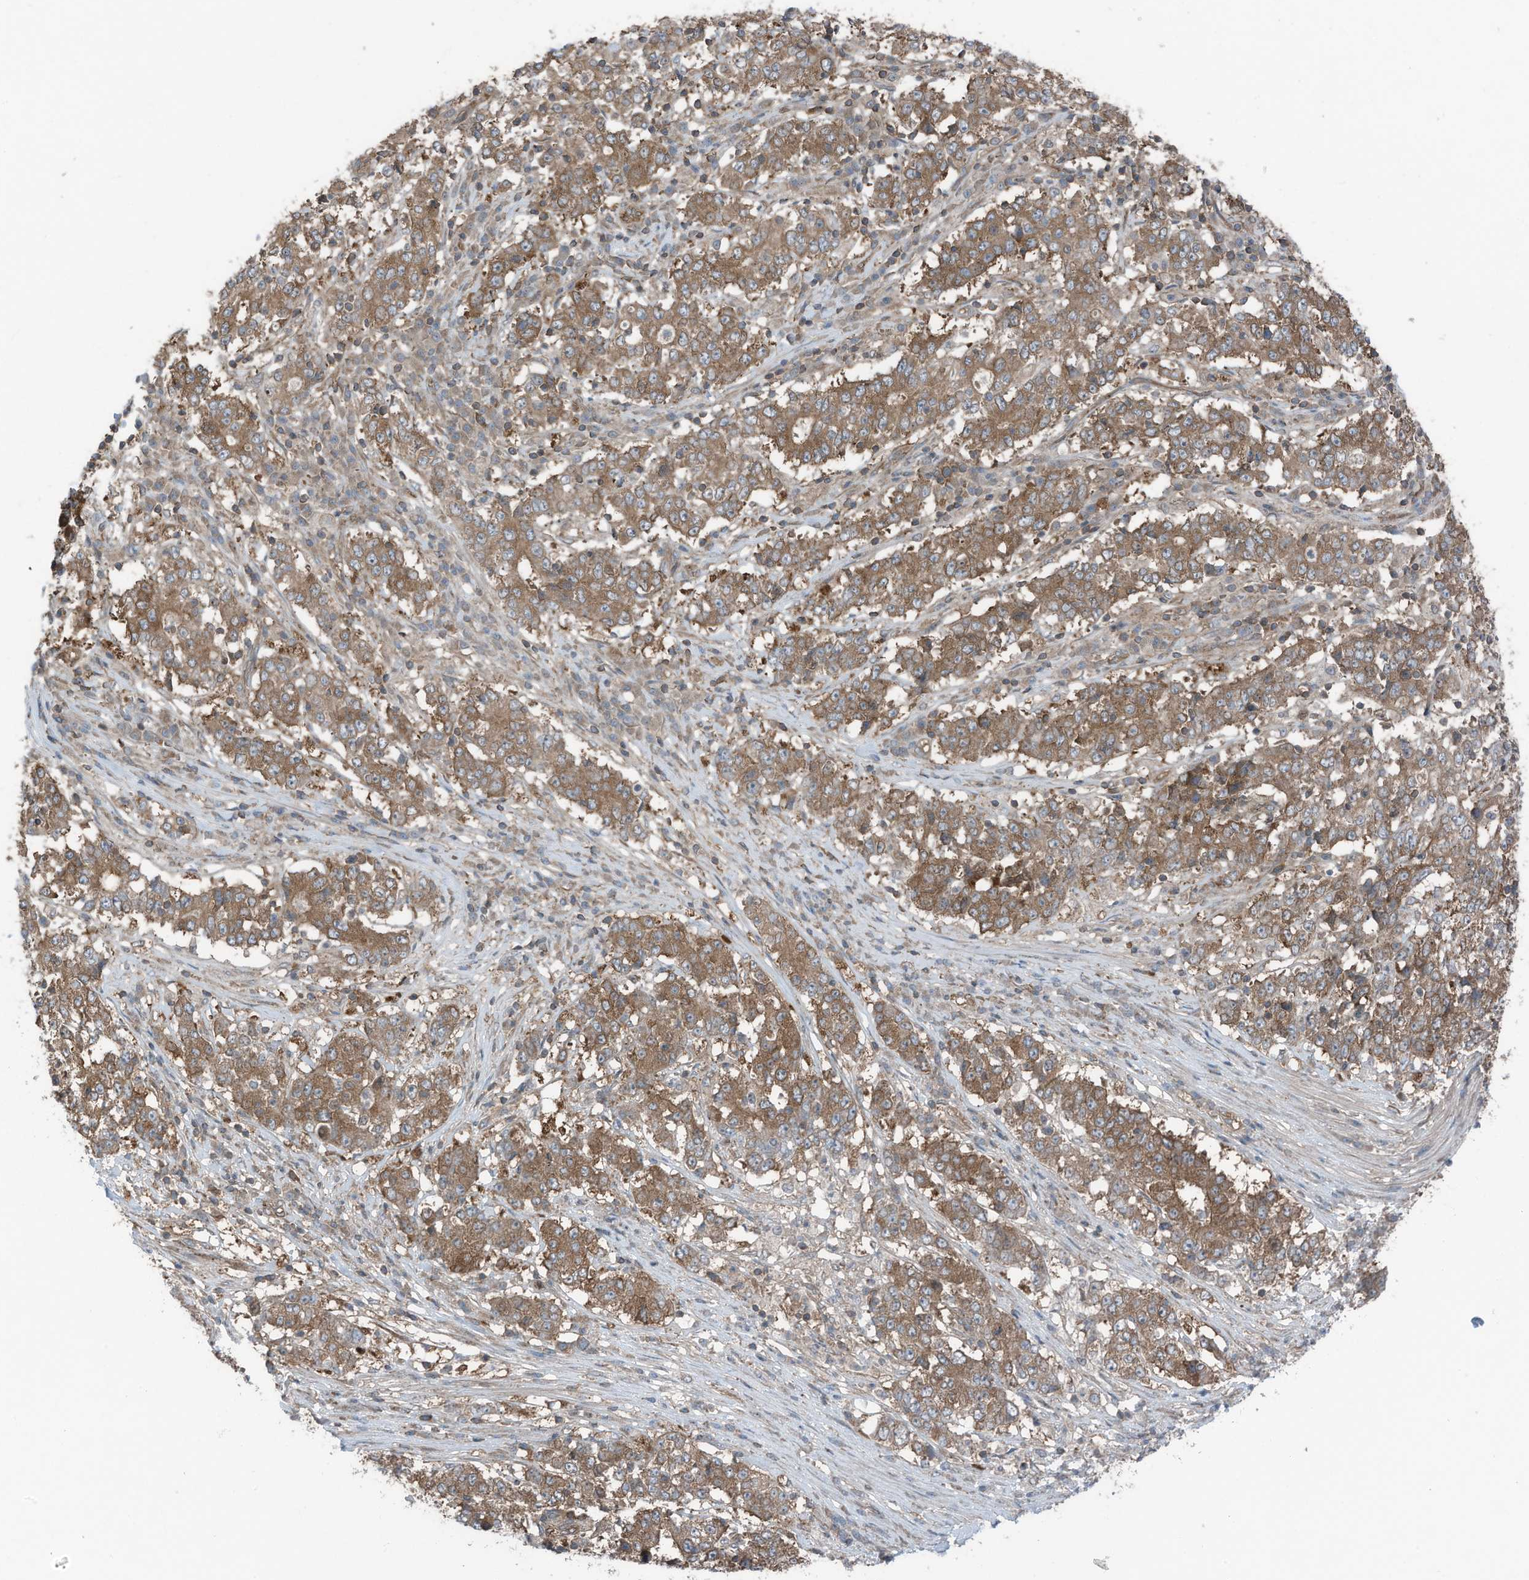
{"staining": {"intensity": "moderate", "quantity": ">75%", "location": "cytoplasmic/membranous"}, "tissue": "stomach cancer", "cell_type": "Tumor cells", "image_type": "cancer", "snomed": [{"axis": "morphology", "description": "Adenocarcinoma, NOS"}, {"axis": "topography", "description": "Stomach"}], "caption": "Protein staining of stomach cancer tissue exhibits moderate cytoplasmic/membranous expression in about >75% of tumor cells.", "gene": "TXNDC9", "patient": {"sex": "male", "age": 59}}